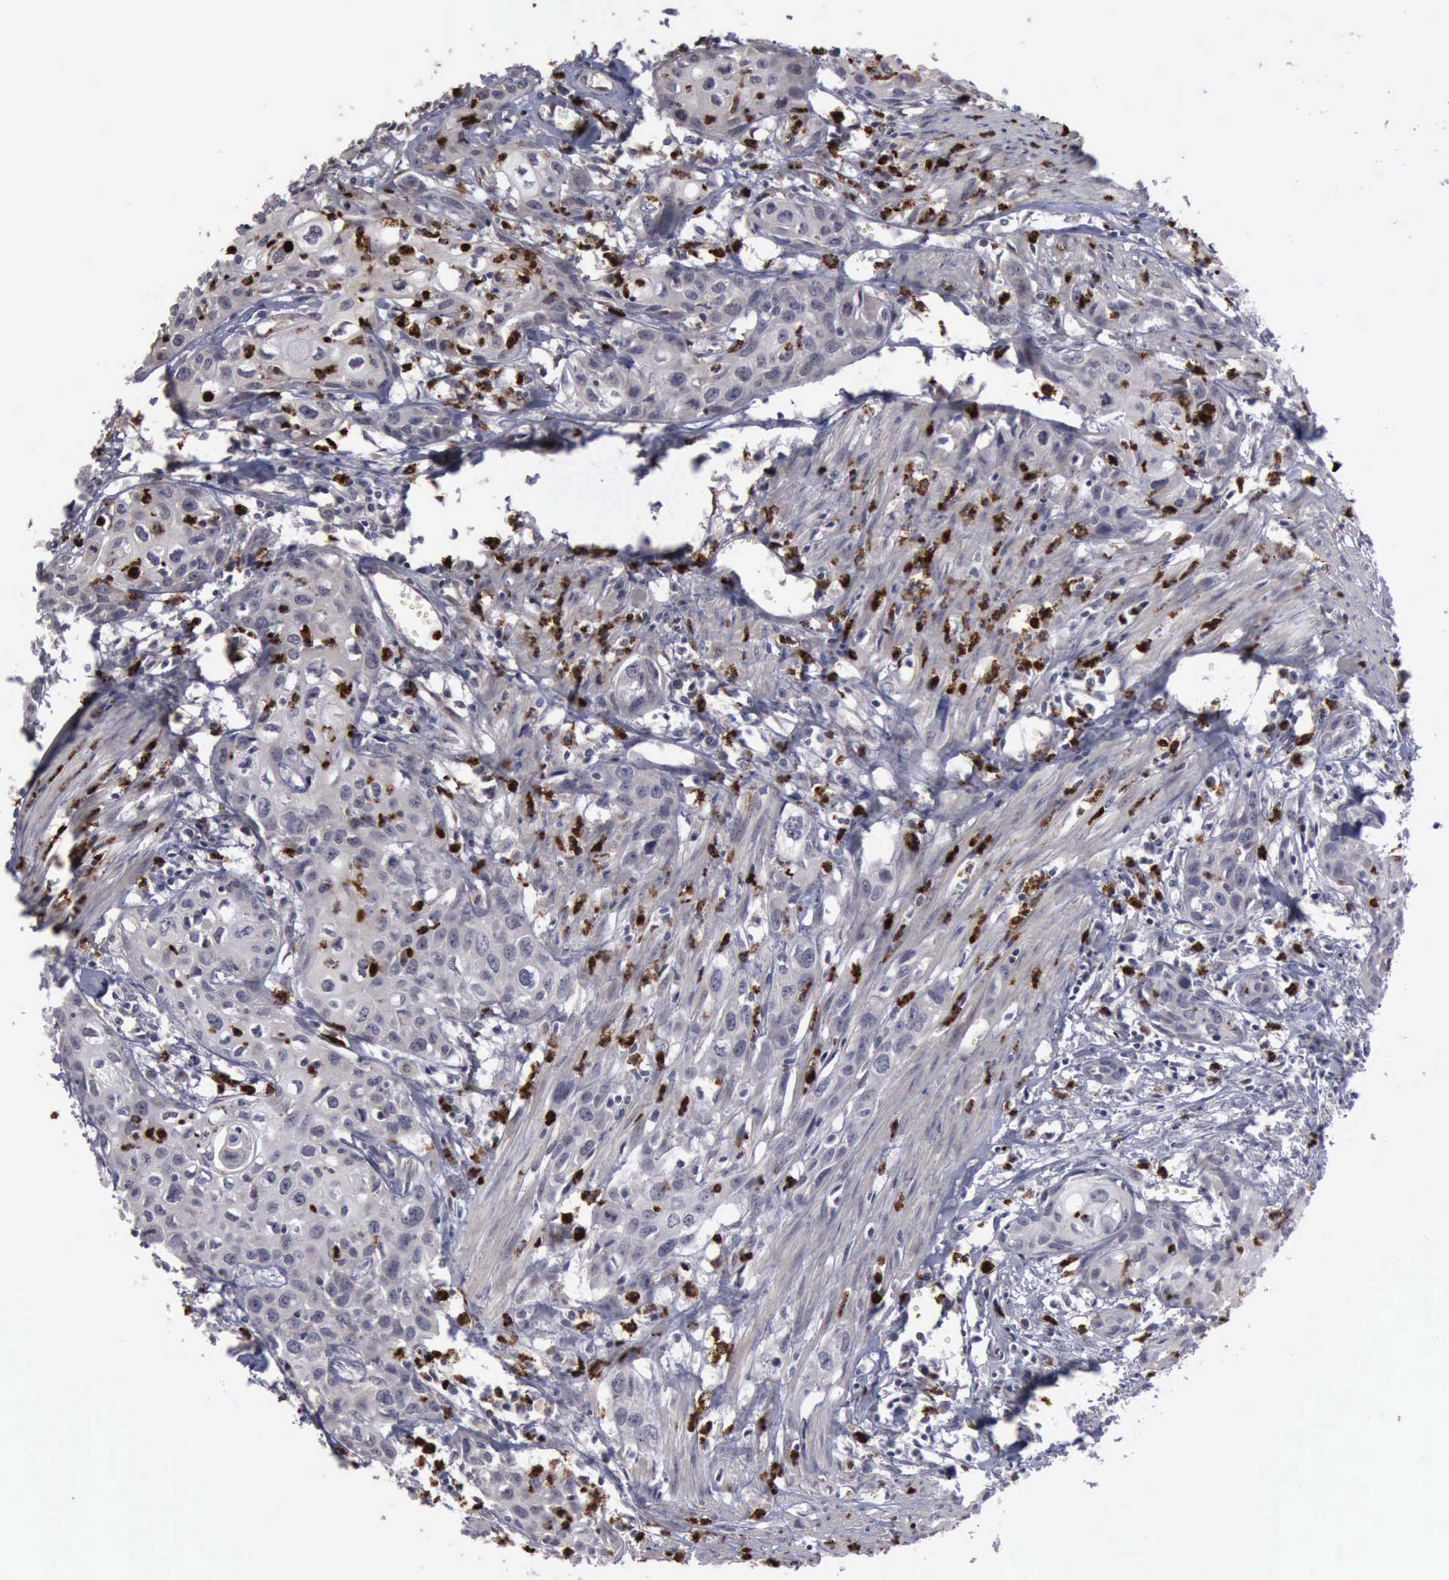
{"staining": {"intensity": "negative", "quantity": "none", "location": "none"}, "tissue": "urothelial cancer", "cell_type": "Tumor cells", "image_type": "cancer", "snomed": [{"axis": "morphology", "description": "Urothelial carcinoma, High grade"}, {"axis": "topography", "description": "Urinary bladder"}], "caption": "IHC histopathology image of urothelial cancer stained for a protein (brown), which exhibits no positivity in tumor cells.", "gene": "MMP9", "patient": {"sex": "male", "age": 54}}